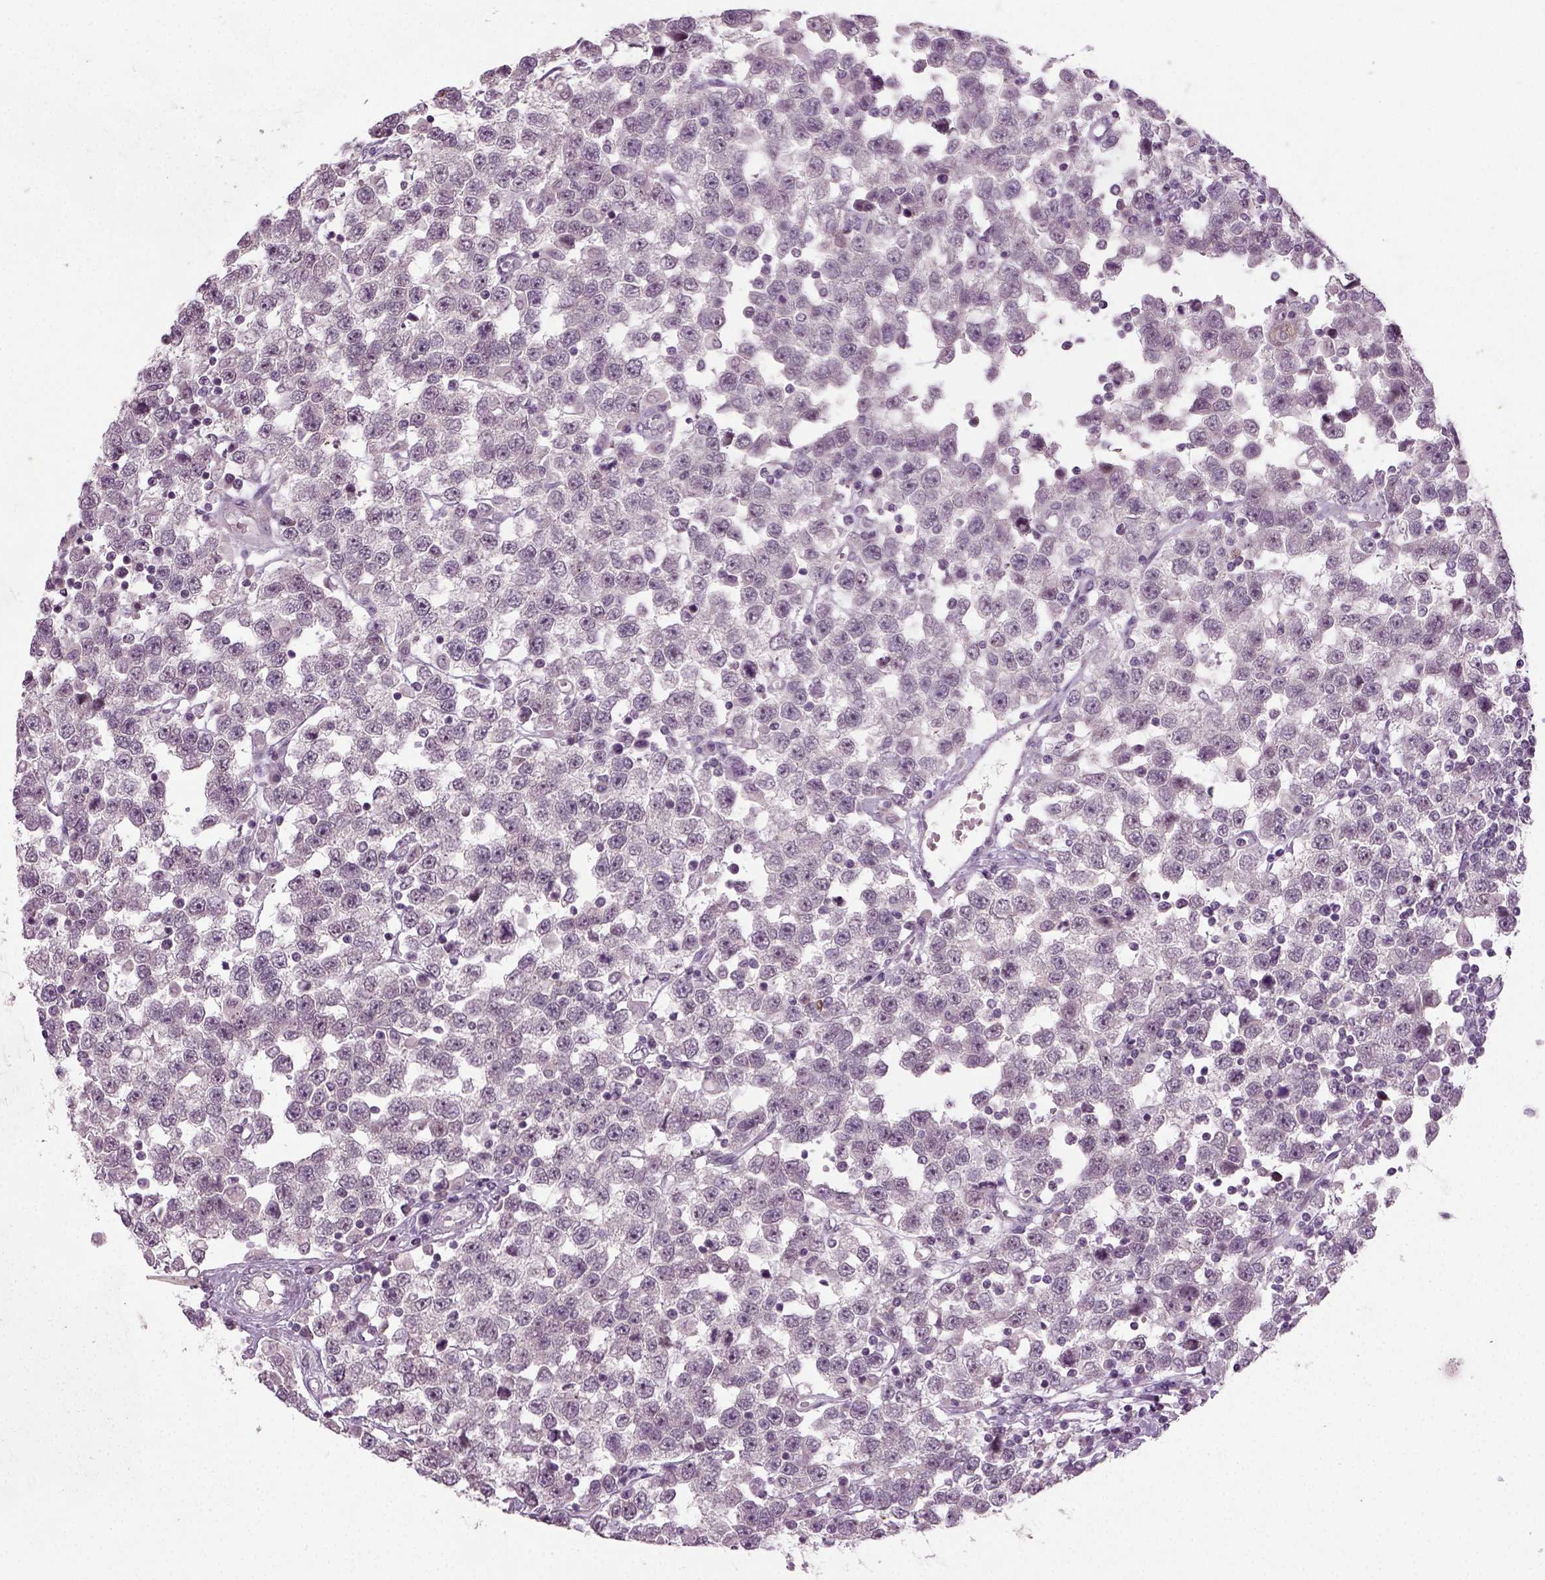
{"staining": {"intensity": "weak", "quantity": "<25%", "location": "nuclear"}, "tissue": "testis cancer", "cell_type": "Tumor cells", "image_type": "cancer", "snomed": [{"axis": "morphology", "description": "Seminoma, NOS"}, {"axis": "topography", "description": "Testis"}], "caption": "An image of human seminoma (testis) is negative for staining in tumor cells. (Stains: DAB (3,3'-diaminobenzidine) immunohistochemistry (IHC) with hematoxylin counter stain, Microscopy: brightfield microscopy at high magnification).", "gene": "SYNGAP1", "patient": {"sex": "male", "age": 34}}